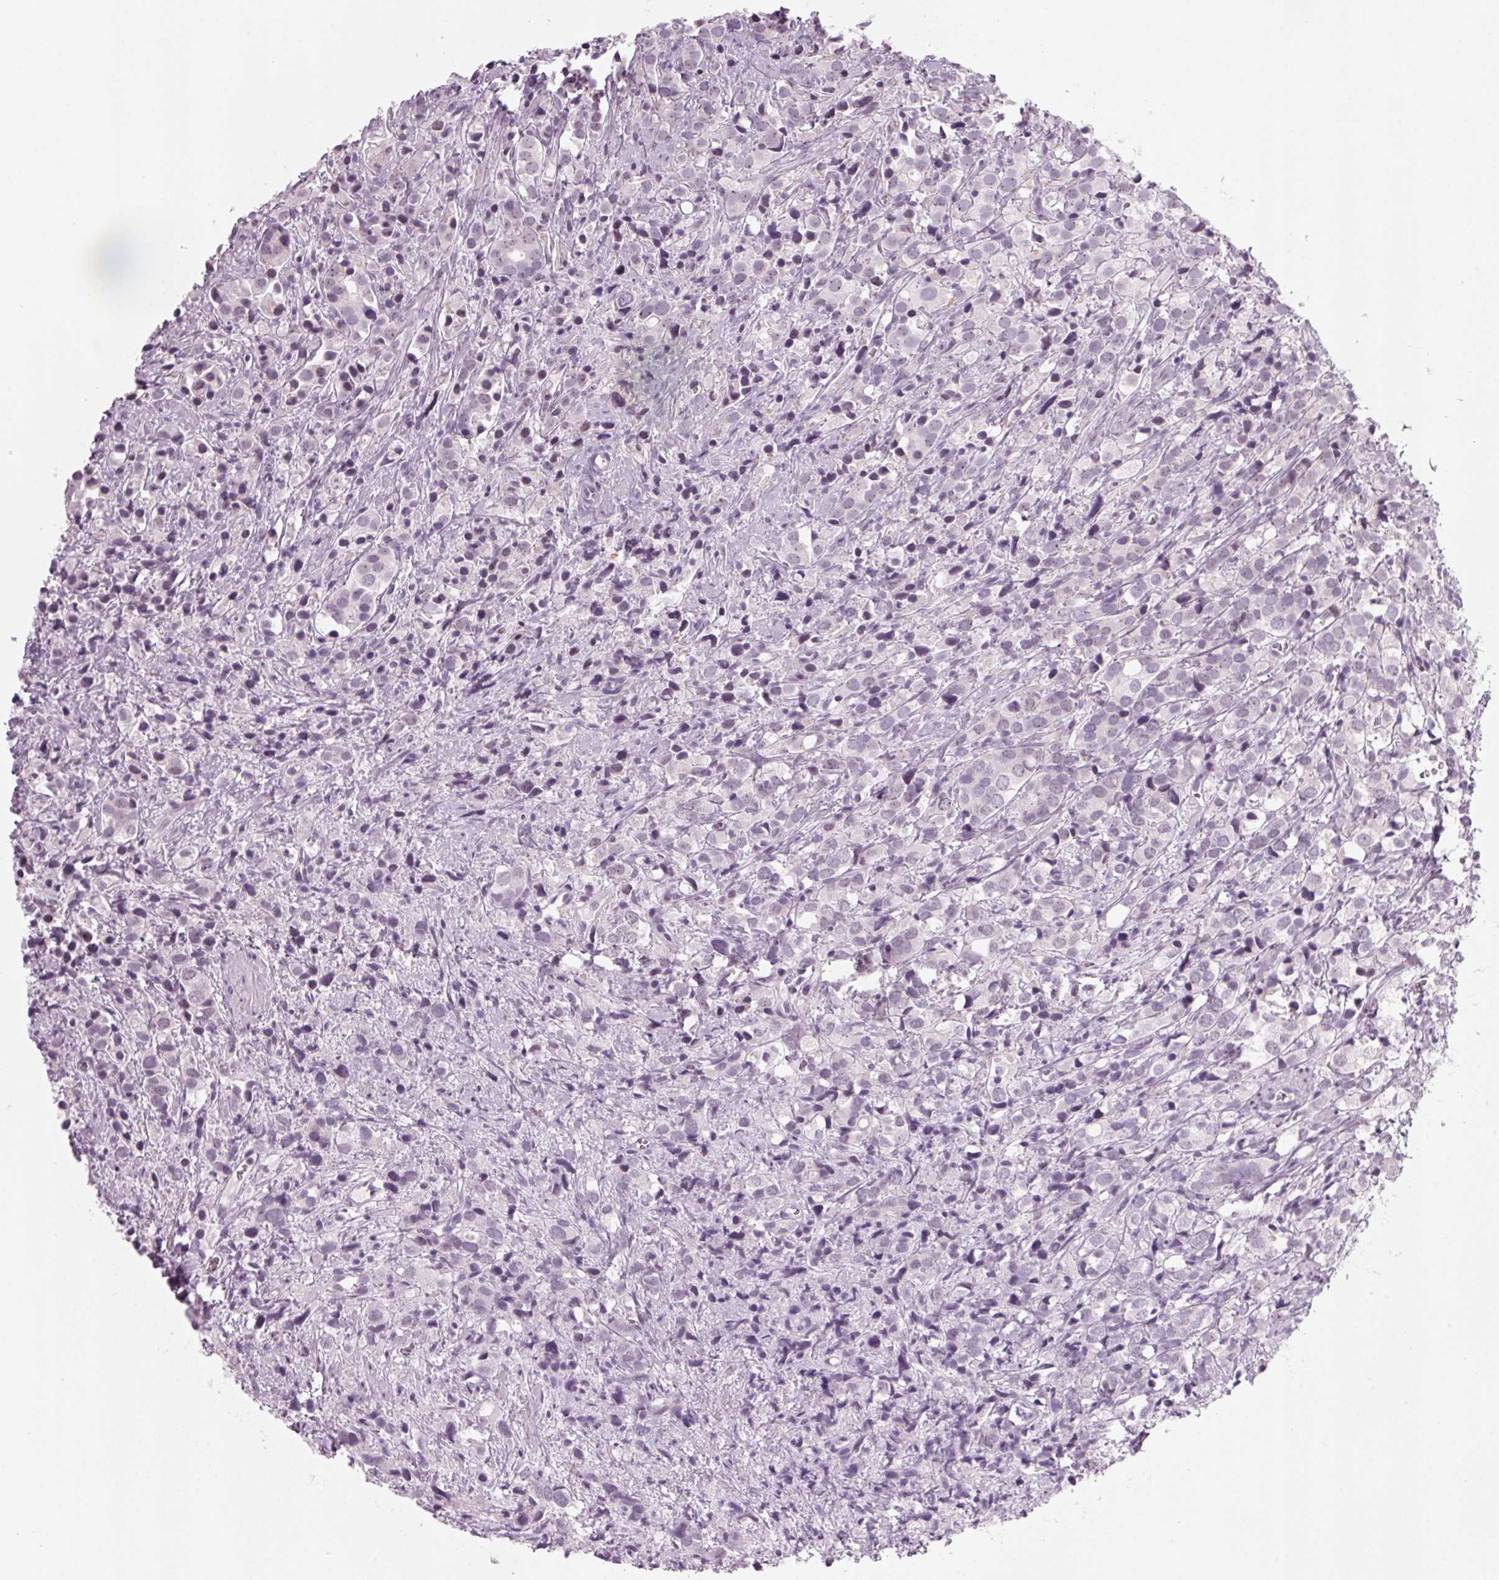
{"staining": {"intensity": "negative", "quantity": "none", "location": "none"}, "tissue": "prostate cancer", "cell_type": "Tumor cells", "image_type": "cancer", "snomed": [{"axis": "morphology", "description": "Adenocarcinoma, High grade"}, {"axis": "topography", "description": "Prostate"}], "caption": "Tumor cells are negative for protein expression in human prostate cancer (adenocarcinoma (high-grade)).", "gene": "DNTTIP2", "patient": {"sex": "male", "age": 86}}